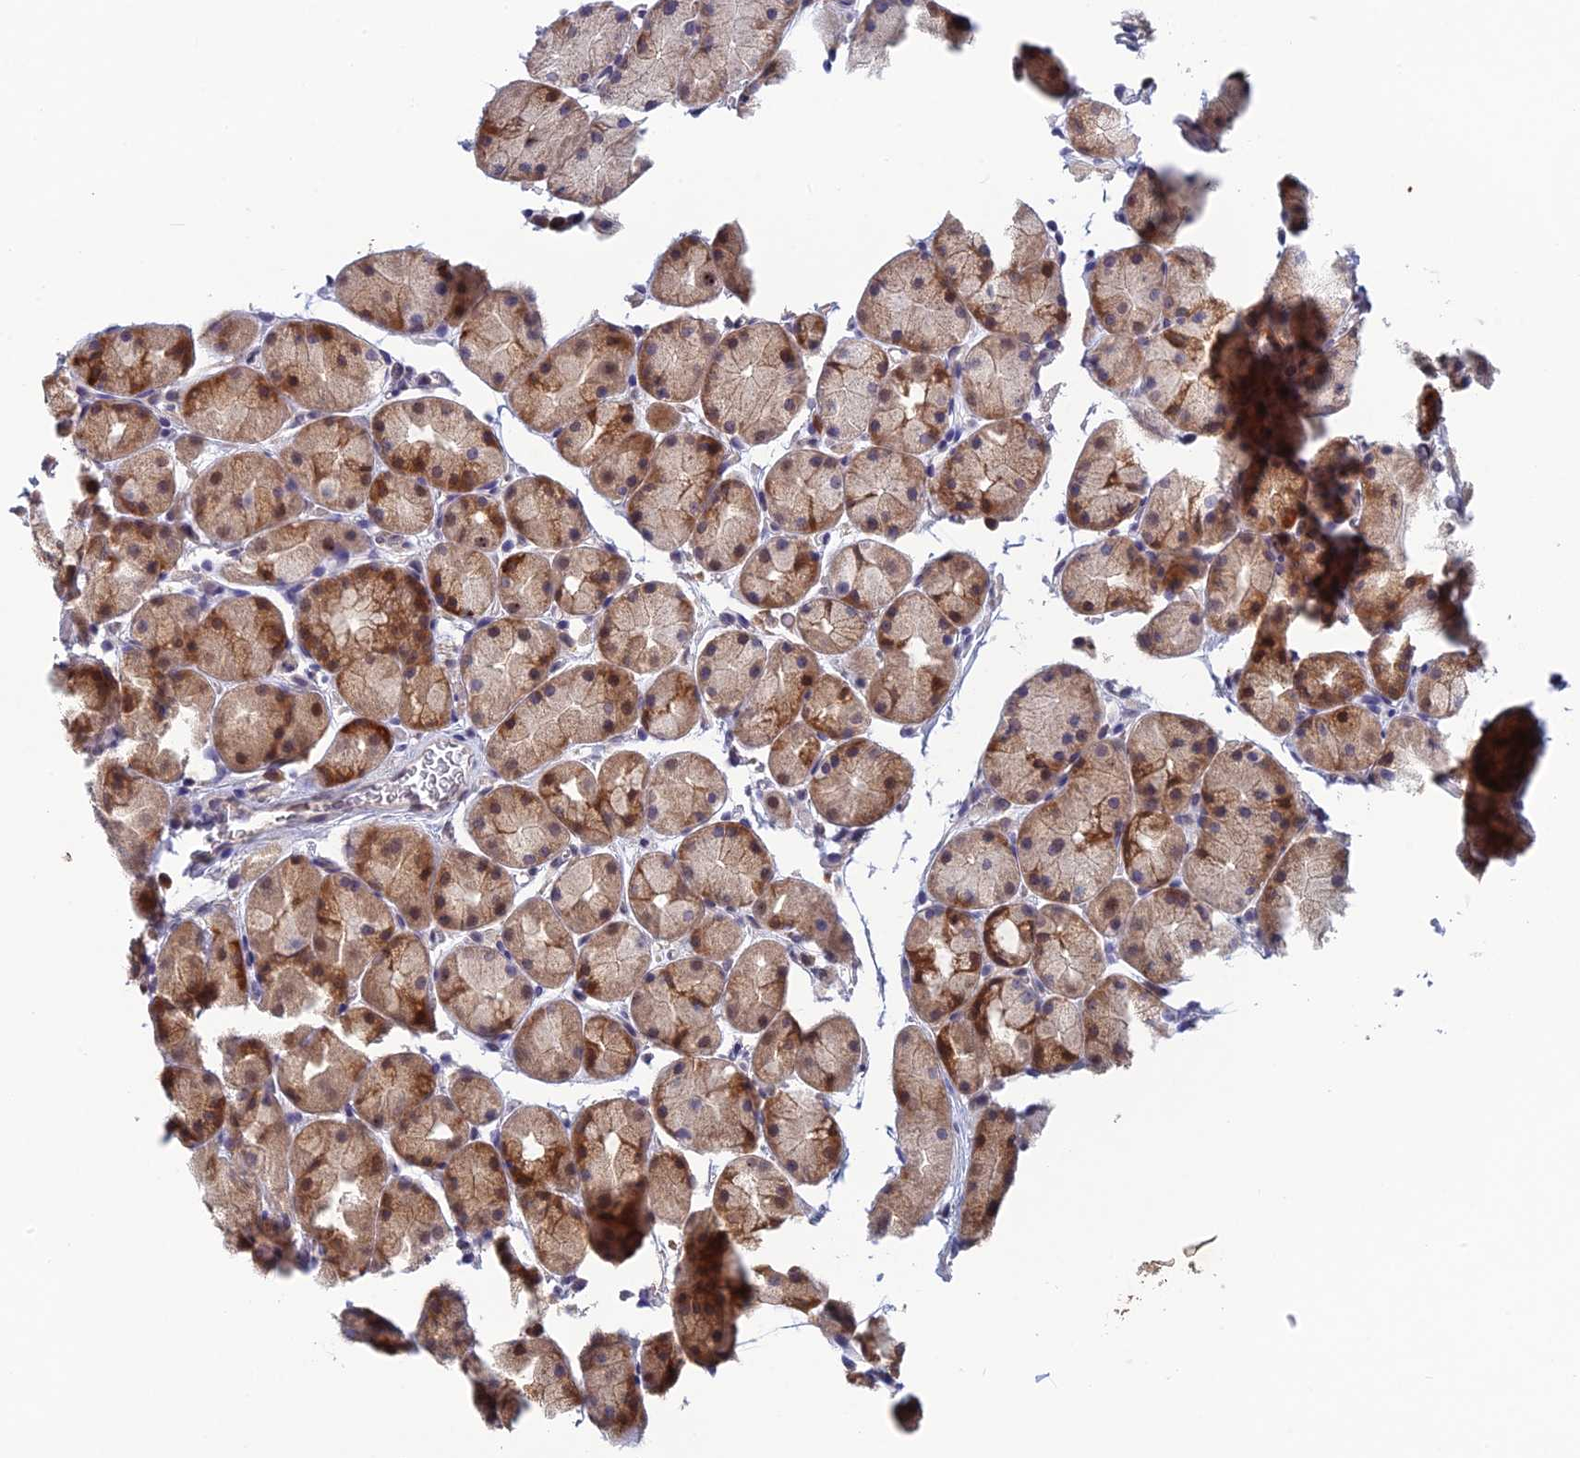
{"staining": {"intensity": "moderate", "quantity": "25%-75%", "location": "cytoplasmic/membranous"}, "tissue": "stomach", "cell_type": "Glandular cells", "image_type": "normal", "snomed": [{"axis": "morphology", "description": "Normal tissue, NOS"}, {"axis": "topography", "description": "Stomach, upper"}, {"axis": "topography", "description": "Stomach"}], "caption": "A micrograph of human stomach stained for a protein reveals moderate cytoplasmic/membranous brown staining in glandular cells. Nuclei are stained in blue.", "gene": "SRA1", "patient": {"sex": "male", "age": 47}}